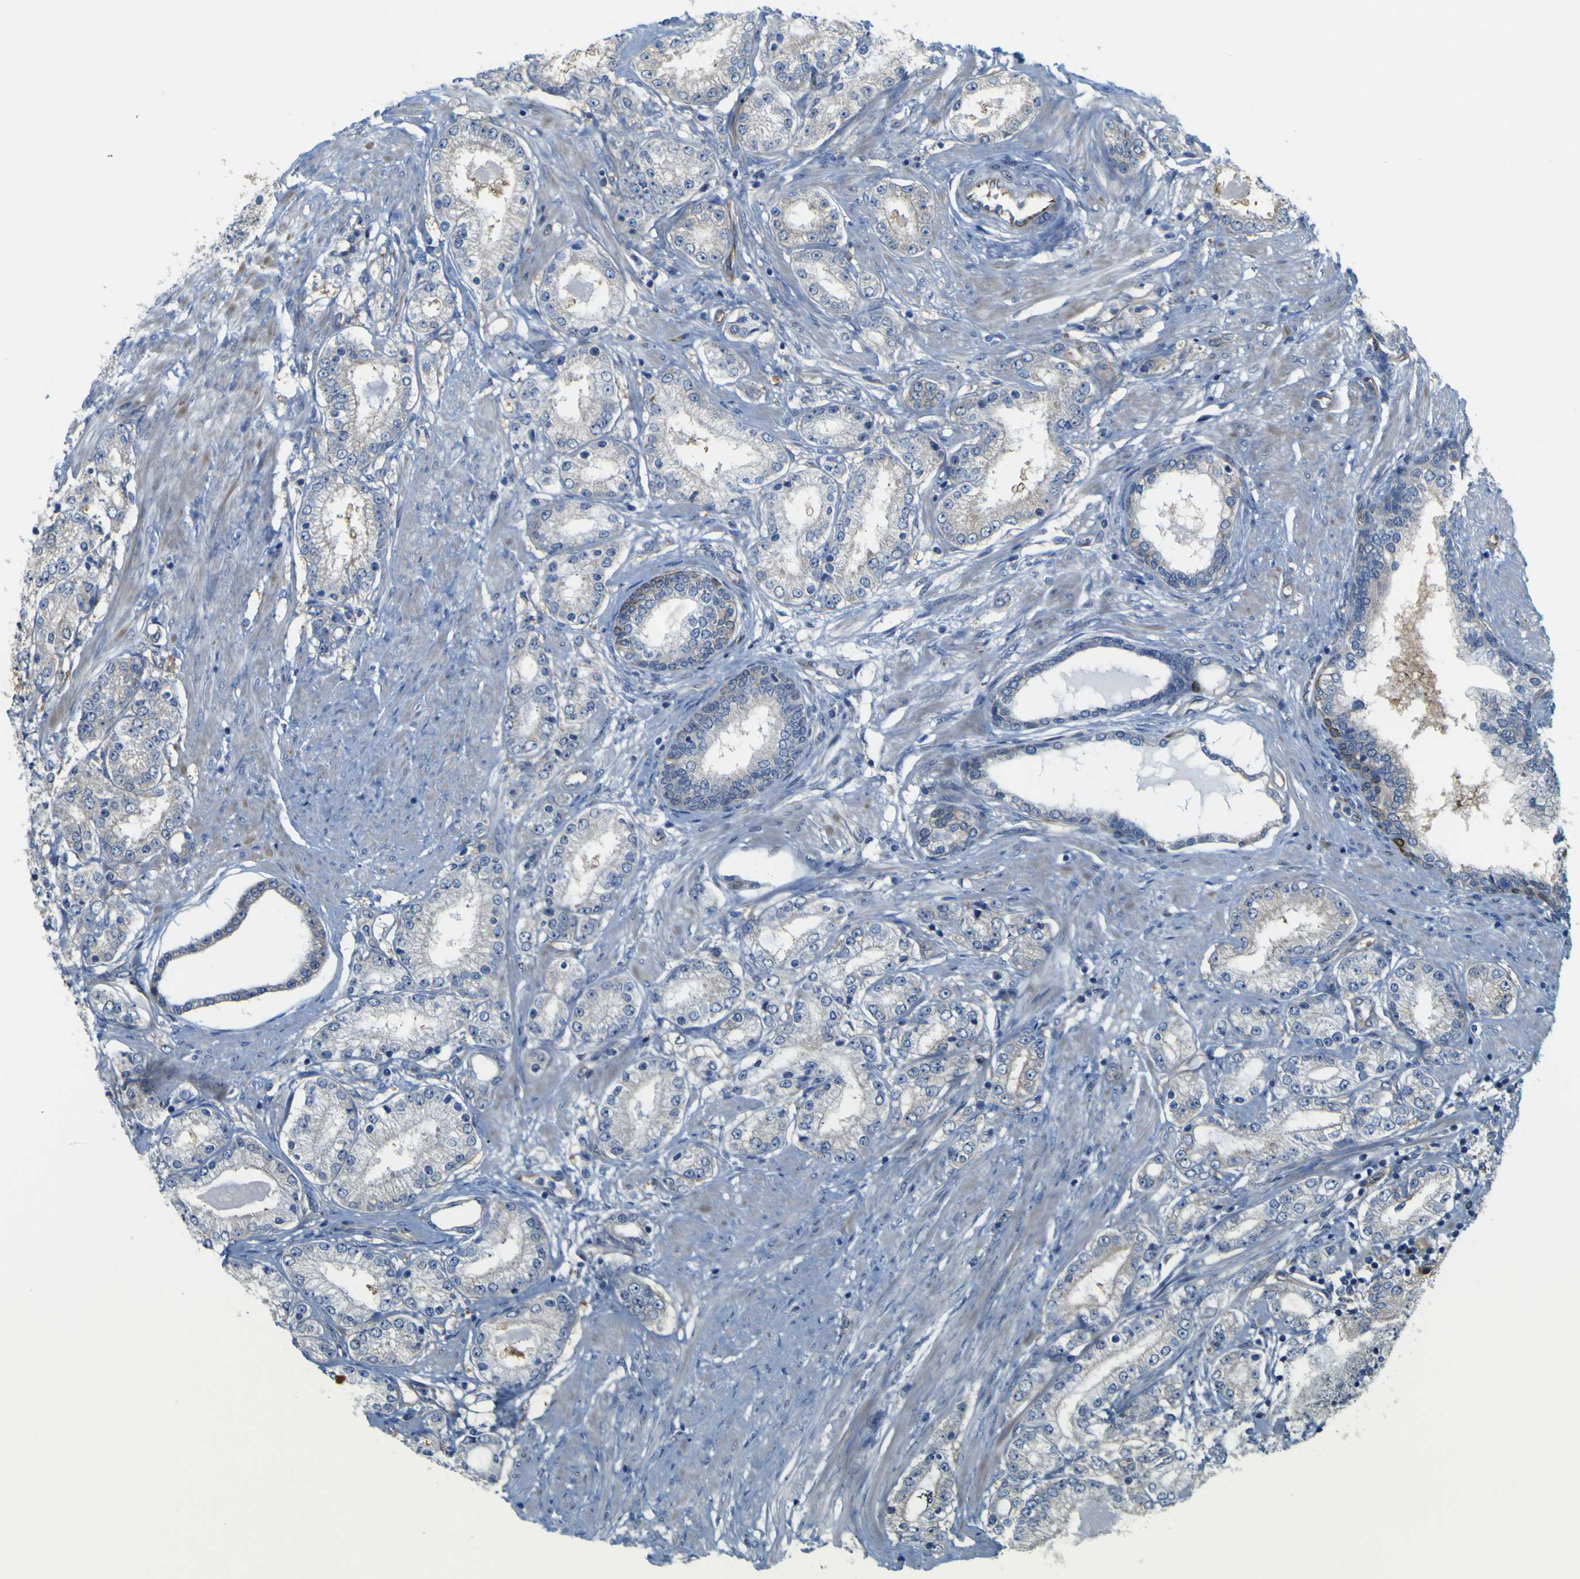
{"staining": {"intensity": "negative", "quantity": "none", "location": "none"}, "tissue": "prostate cancer", "cell_type": "Tumor cells", "image_type": "cancer", "snomed": [{"axis": "morphology", "description": "Adenocarcinoma, Low grade"}, {"axis": "topography", "description": "Prostate"}], "caption": "An image of prostate cancer stained for a protein reveals no brown staining in tumor cells. (DAB immunohistochemistry (IHC) visualized using brightfield microscopy, high magnification).", "gene": "JPH1", "patient": {"sex": "male", "age": 63}}